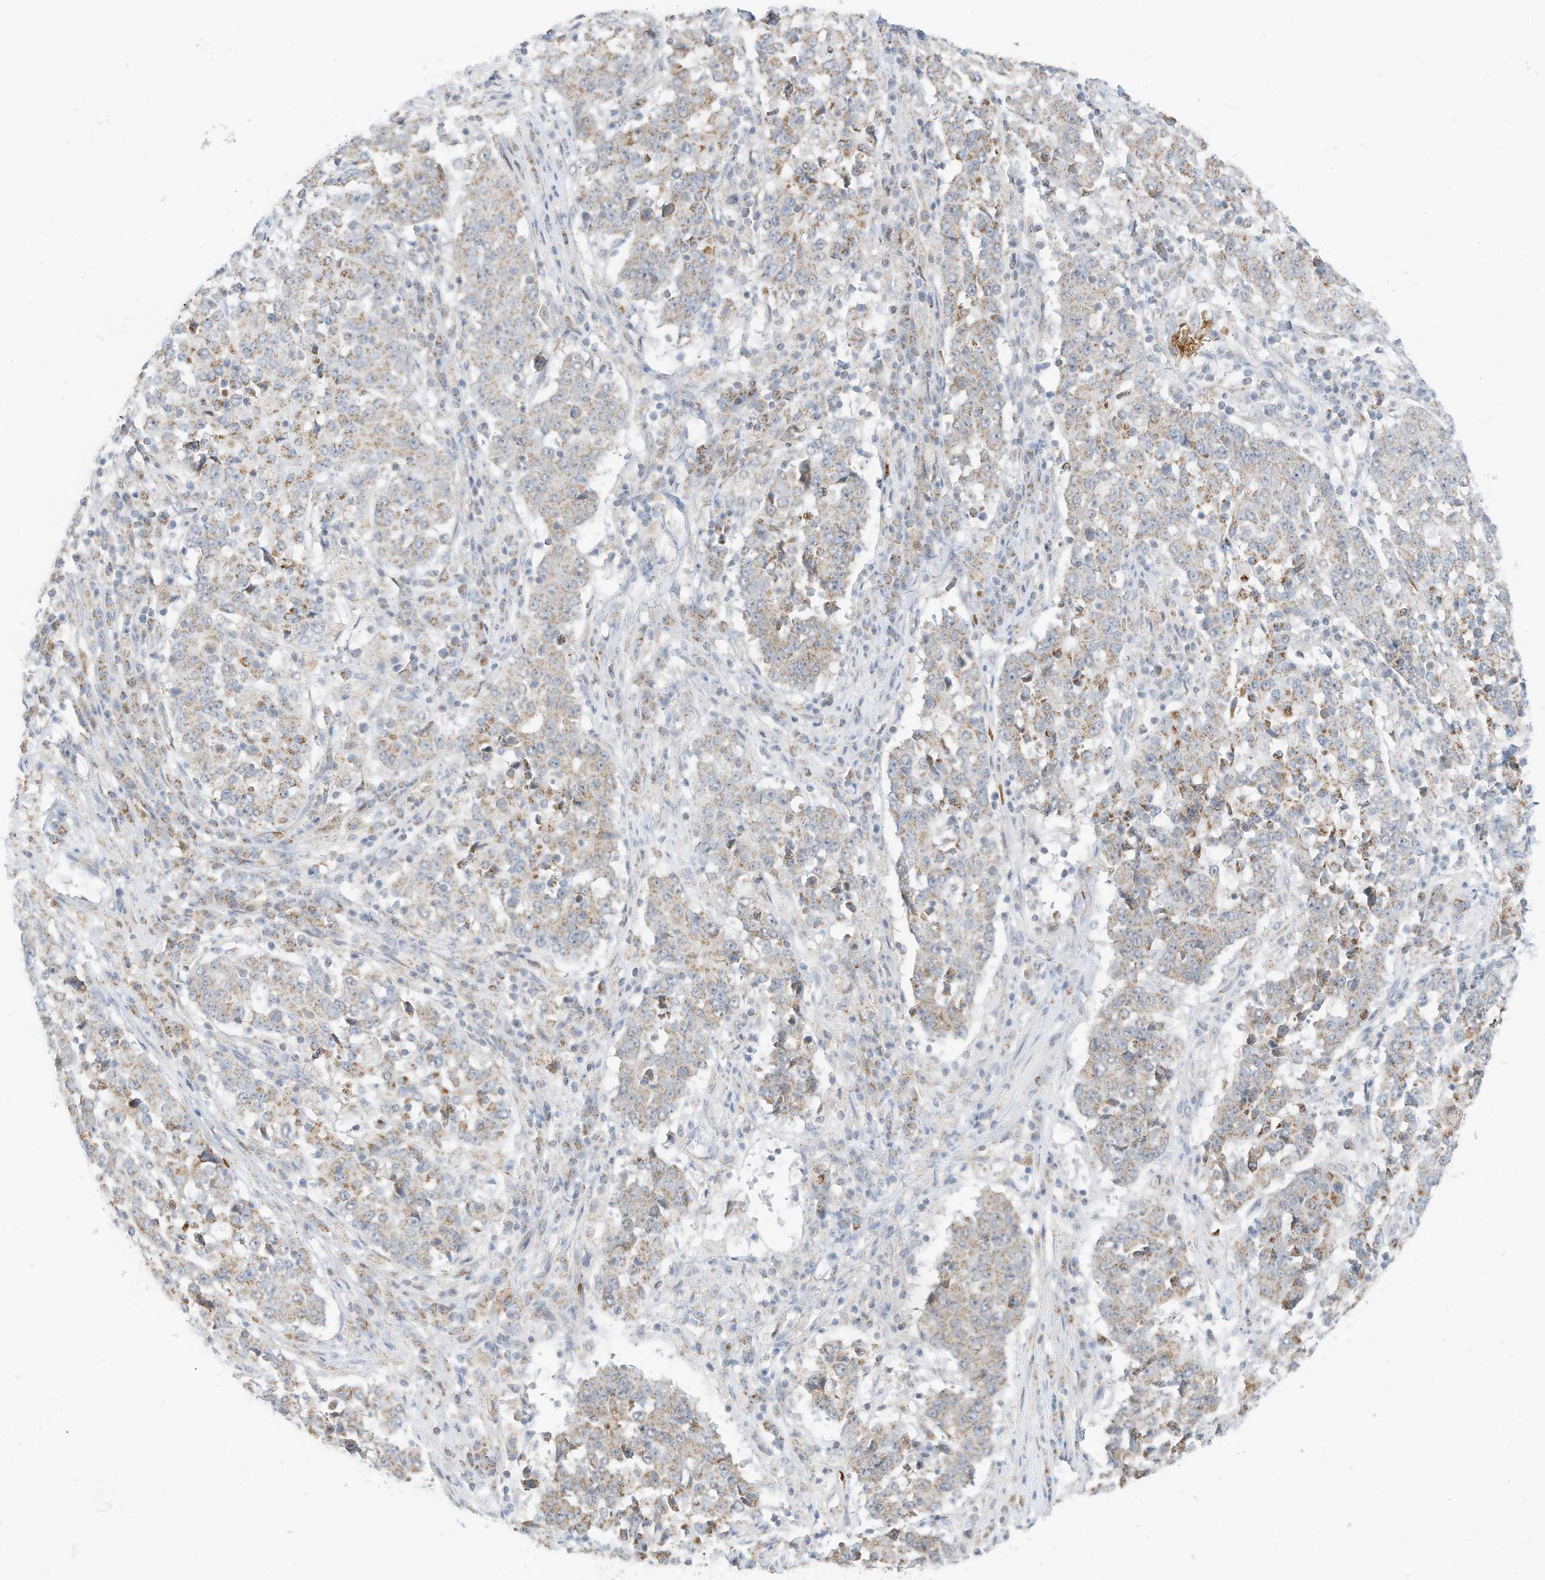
{"staining": {"intensity": "weak", "quantity": "25%-75%", "location": "cytoplasmic/membranous"}, "tissue": "stomach cancer", "cell_type": "Tumor cells", "image_type": "cancer", "snomed": [{"axis": "morphology", "description": "Adenocarcinoma, NOS"}, {"axis": "topography", "description": "Stomach"}], "caption": "Immunohistochemical staining of stomach cancer reveals low levels of weak cytoplasmic/membranous expression in about 25%-75% of tumor cells.", "gene": "MTUS2", "patient": {"sex": "male", "age": 59}}